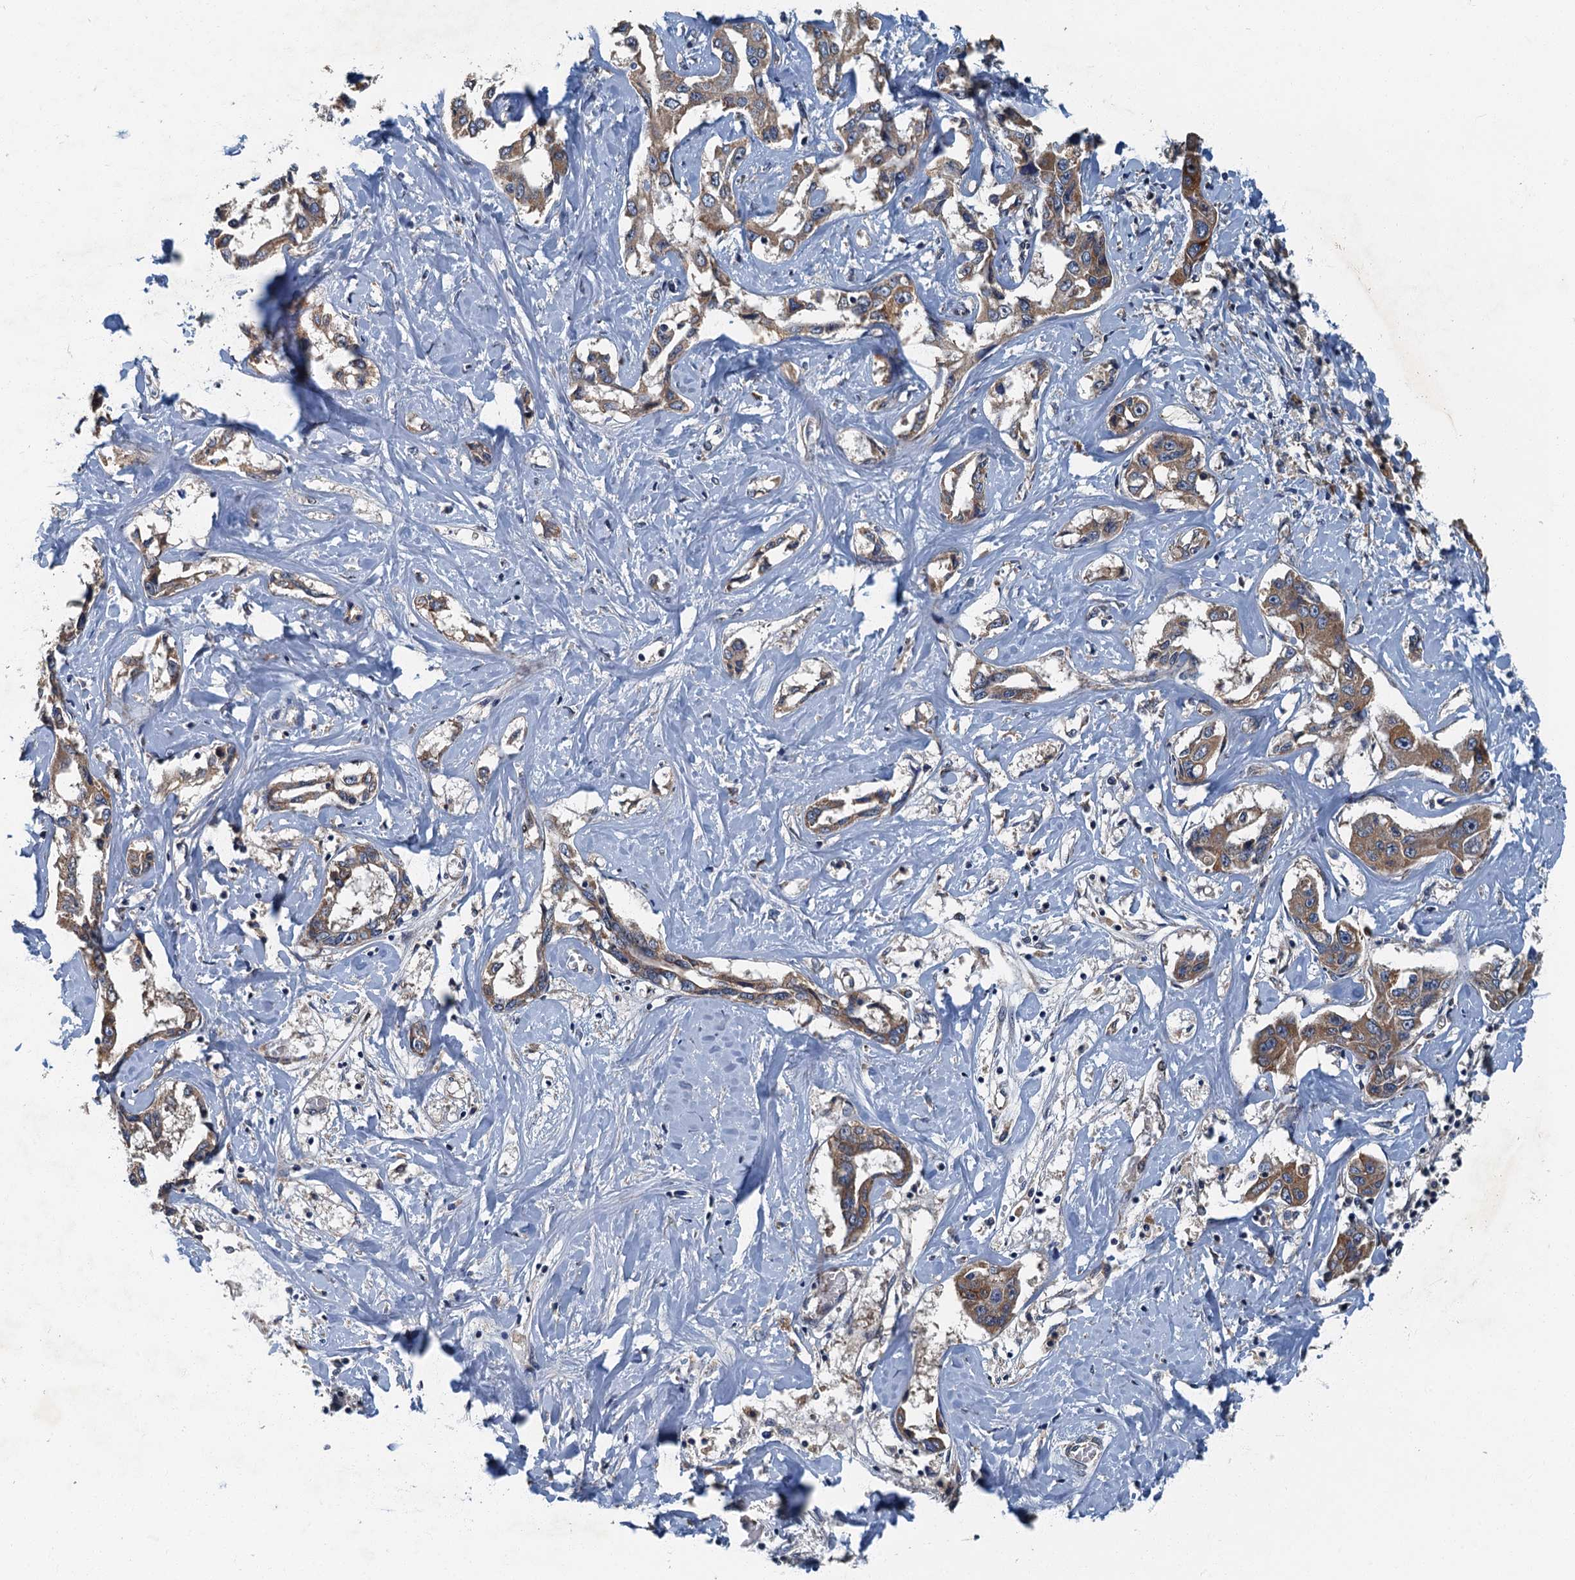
{"staining": {"intensity": "moderate", "quantity": ">75%", "location": "cytoplasmic/membranous"}, "tissue": "liver cancer", "cell_type": "Tumor cells", "image_type": "cancer", "snomed": [{"axis": "morphology", "description": "Cholangiocarcinoma"}, {"axis": "topography", "description": "Liver"}], "caption": "Immunohistochemical staining of human liver cancer (cholangiocarcinoma) displays moderate cytoplasmic/membranous protein positivity in about >75% of tumor cells.", "gene": "DDX49", "patient": {"sex": "male", "age": 59}}